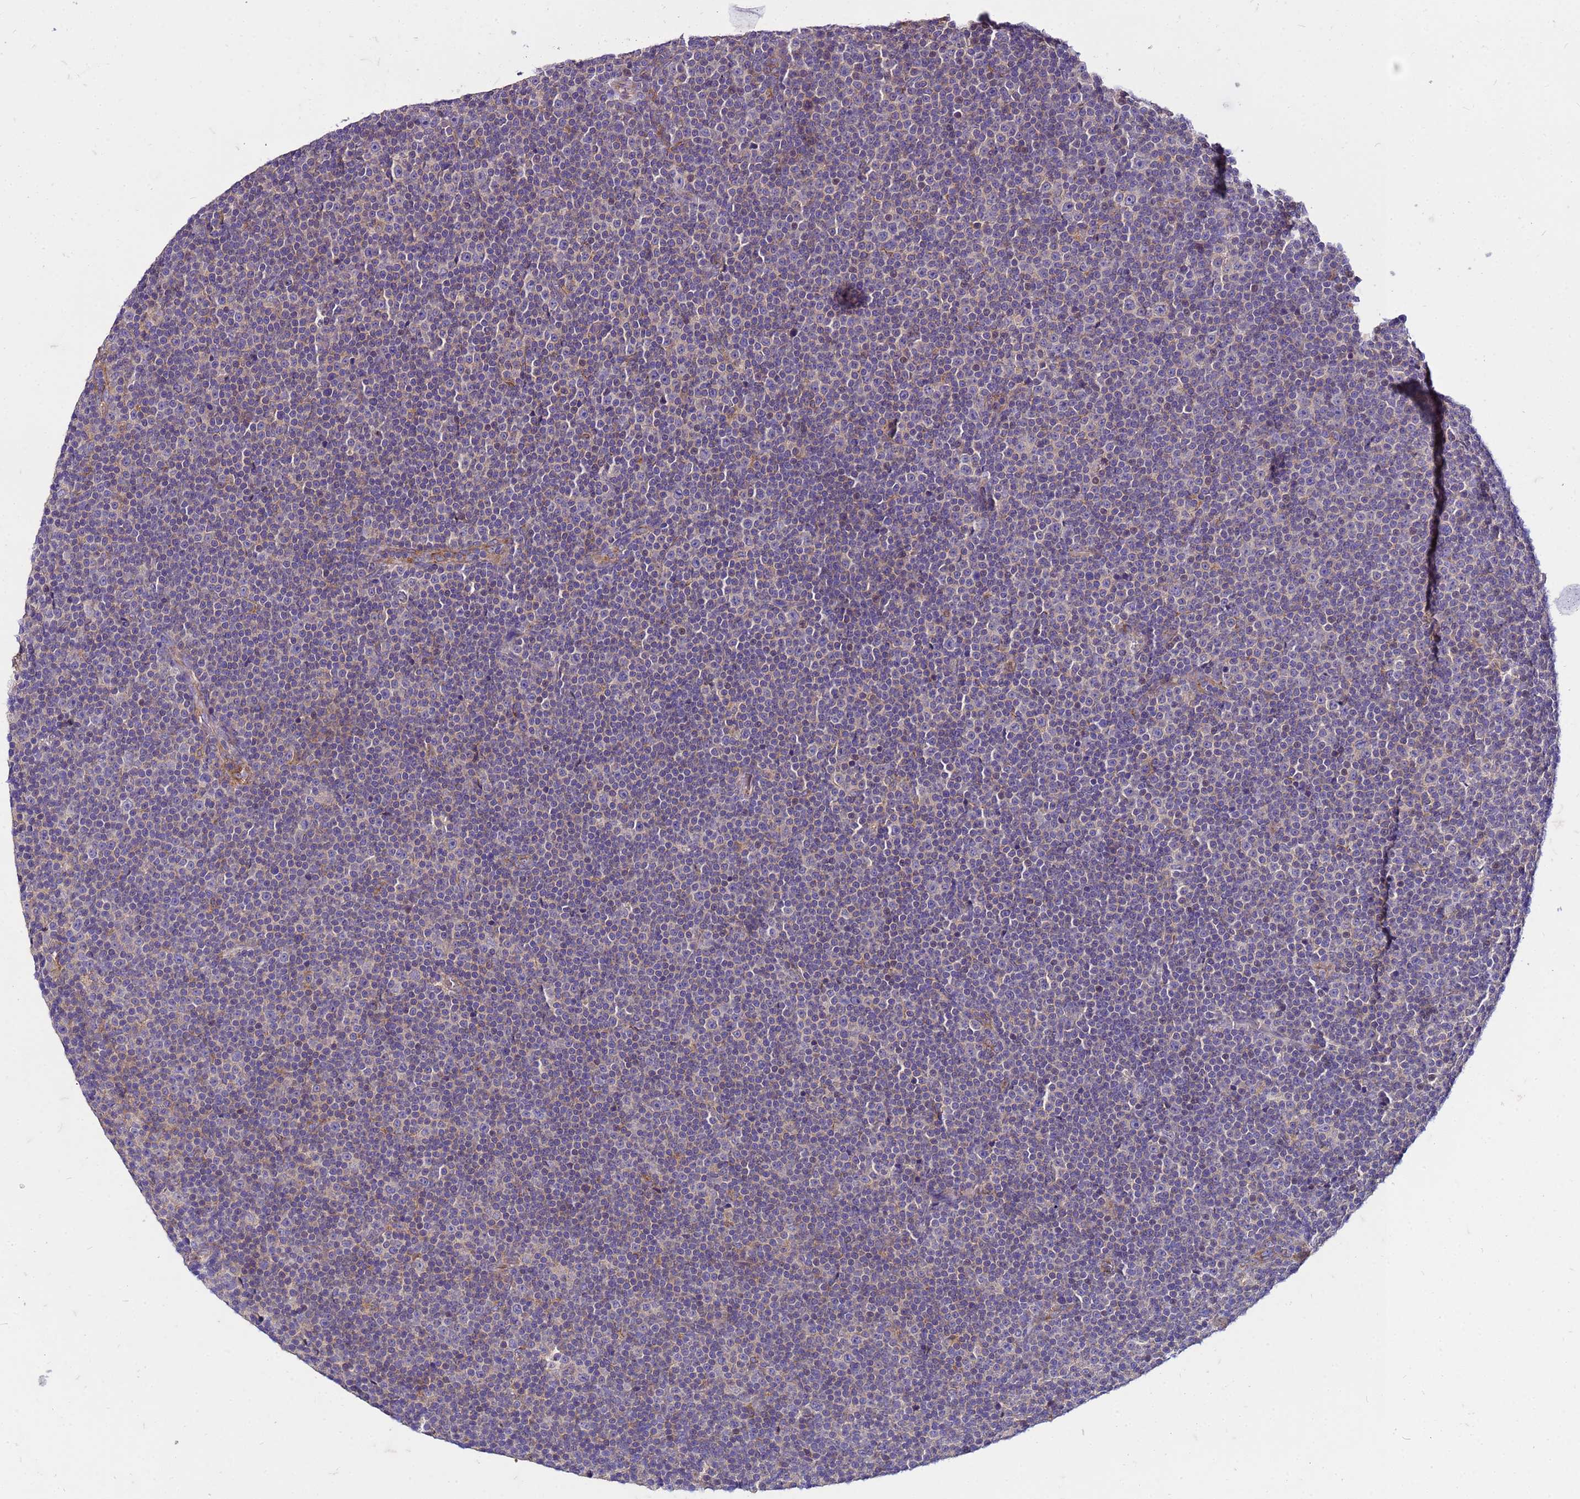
{"staining": {"intensity": "negative", "quantity": "none", "location": "none"}, "tissue": "lymphoma", "cell_type": "Tumor cells", "image_type": "cancer", "snomed": [{"axis": "morphology", "description": "Malignant lymphoma, non-Hodgkin's type, Low grade"}, {"axis": "topography", "description": "Lymph node"}], "caption": "Photomicrograph shows no significant protein staining in tumor cells of malignant lymphoma, non-Hodgkin's type (low-grade). (Brightfield microscopy of DAB immunohistochemistry (IHC) at high magnification).", "gene": "PKD1", "patient": {"sex": "female", "age": 67}}